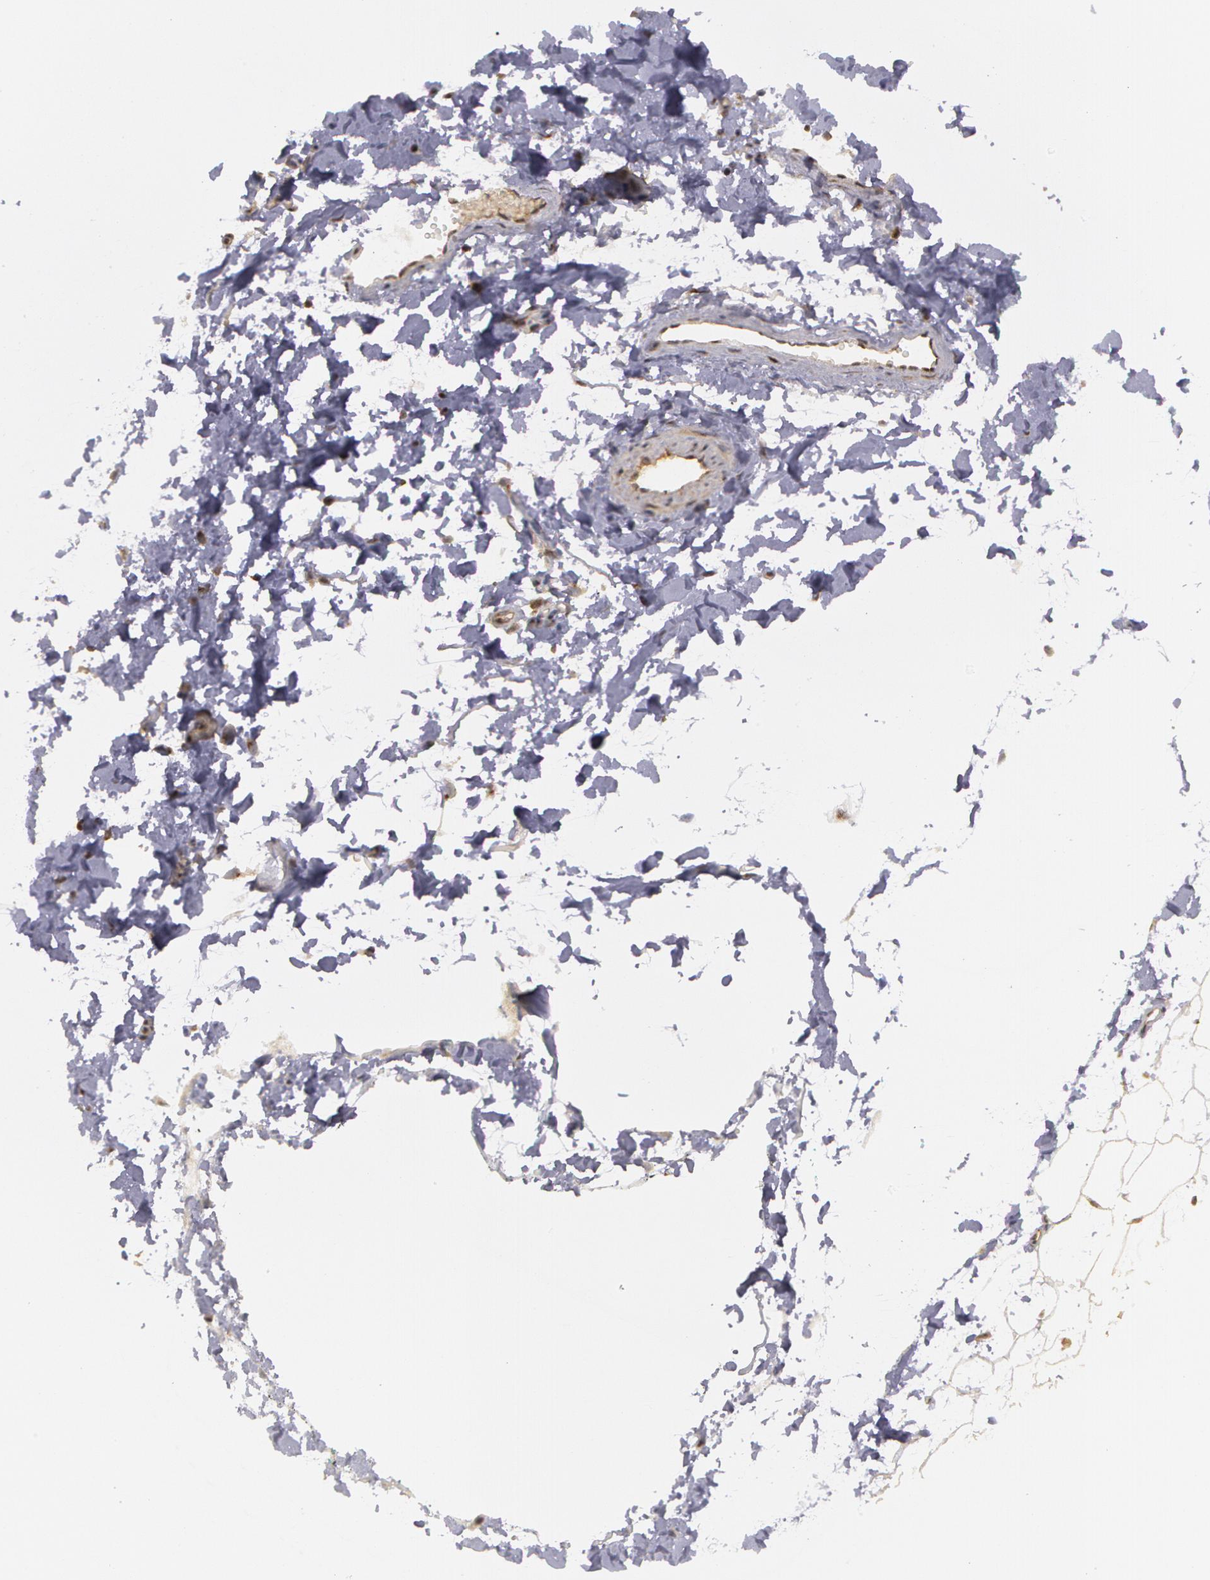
{"staining": {"intensity": "weak", "quantity": ">75%", "location": "nuclear"}, "tissue": "adipose tissue", "cell_type": "Adipocytes", "image_type": "normal", "snomed": [{"axis": "morphology", "description": "Normal tissue, NOS"}, {"axis": "topography", "description": "Breast"}], "caption": "This is an image of IHC staining of benign adipose tissue, which shows weak expression in the nuclear of adipocytes.", "gene": "STX5", "patient": {"sex": "female", "age": 45}}